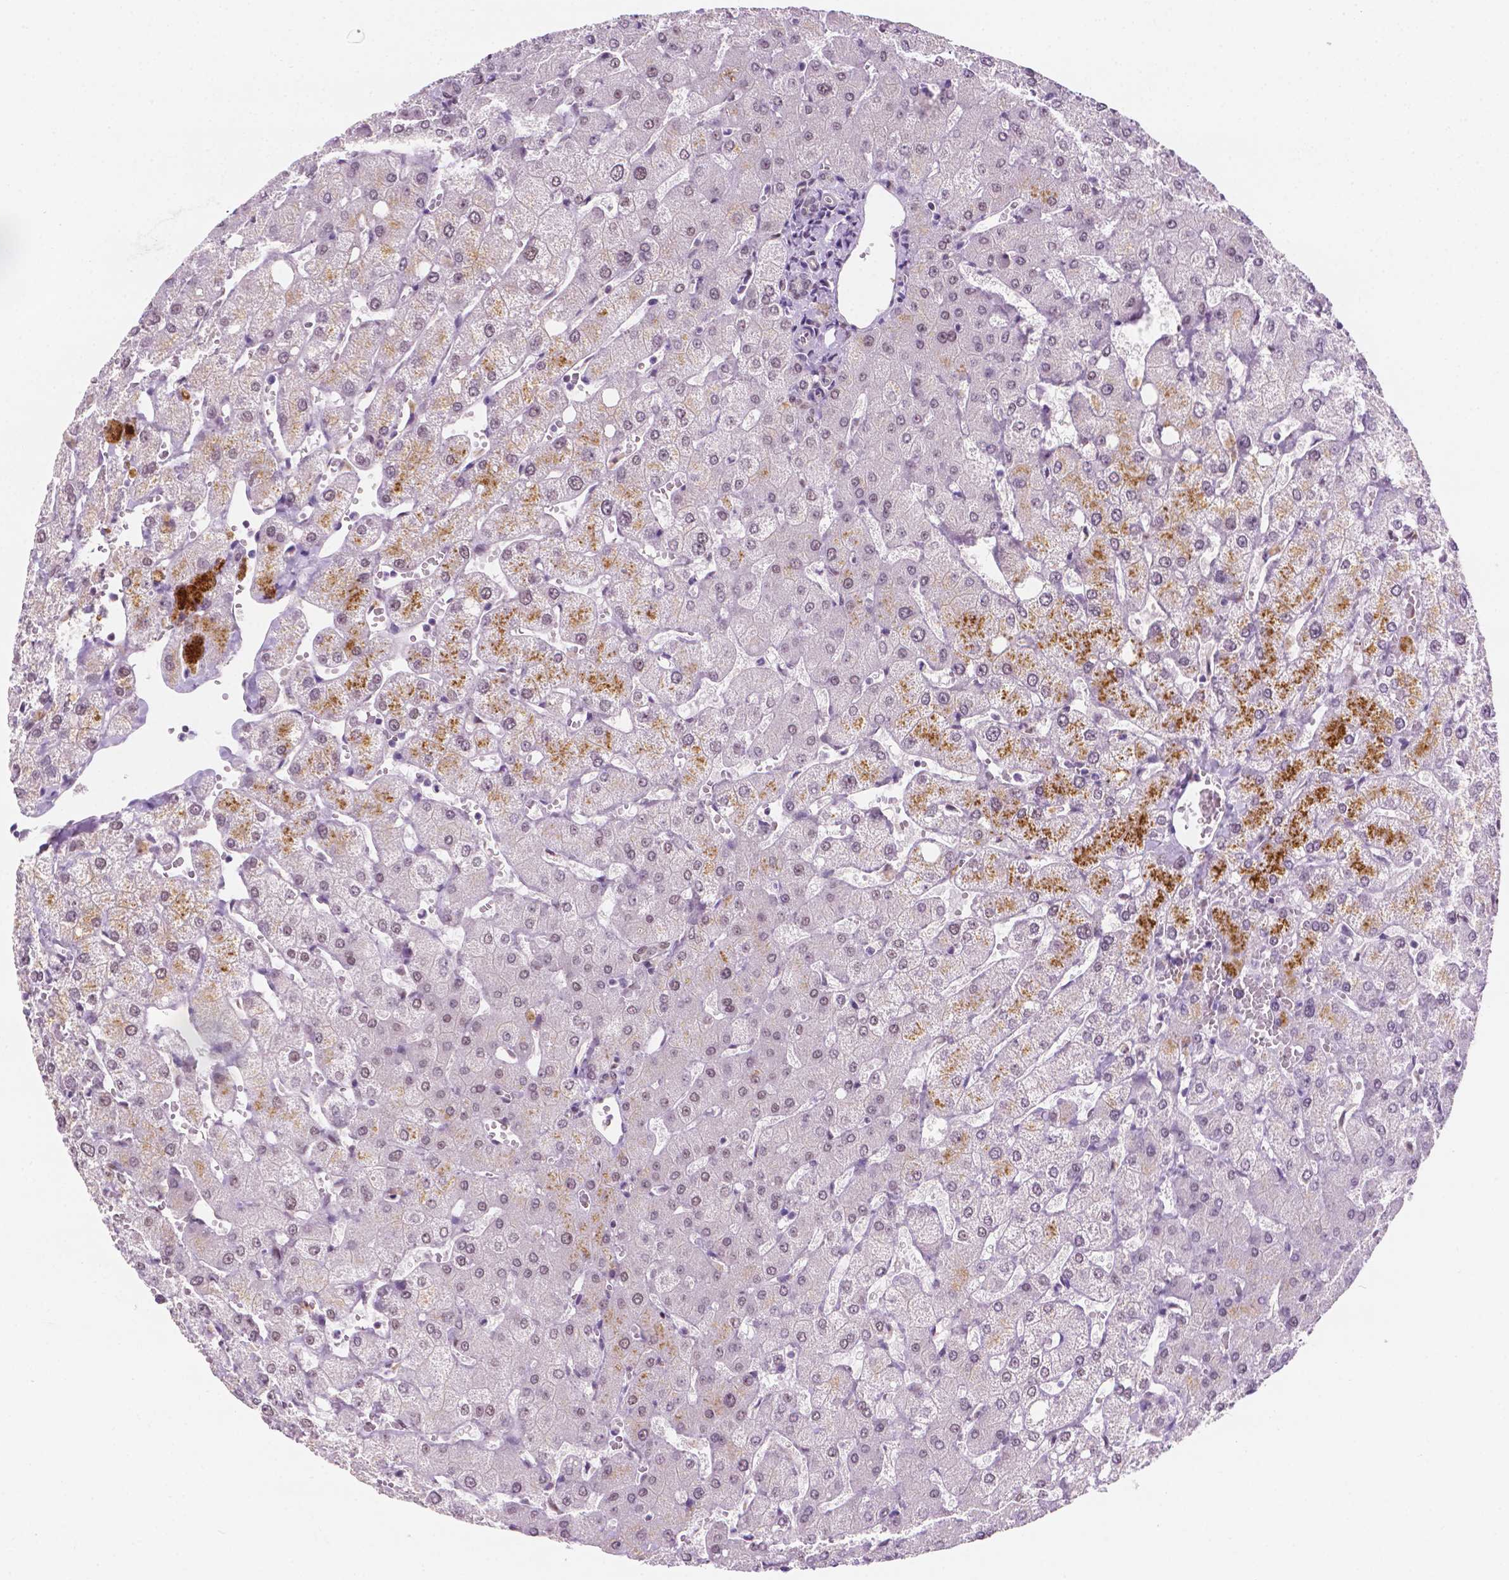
{"staining": {"intensity": "negative", "quantity": "none", "location": "none"}, "tissue": "liver", "cell_type": "Cholangiocytes", "image_type": "normal", "snomed": [{"axis": "morphology", "description": "Normal tissue, NOS"}, {"axis": "topography", "description": "Liver"}], "caption": "Liver was stained to show a protein in brown. There is no significant expression in cholangiocytes. Brightfield microscopy of immunohistochemistry stained with DAB (3,3'-diaminobenzidine) (brown) and hematoxylin (blue), captured at high magnification.", "gene": "ERF", "patient": {"sex": "female", "age": 54}}